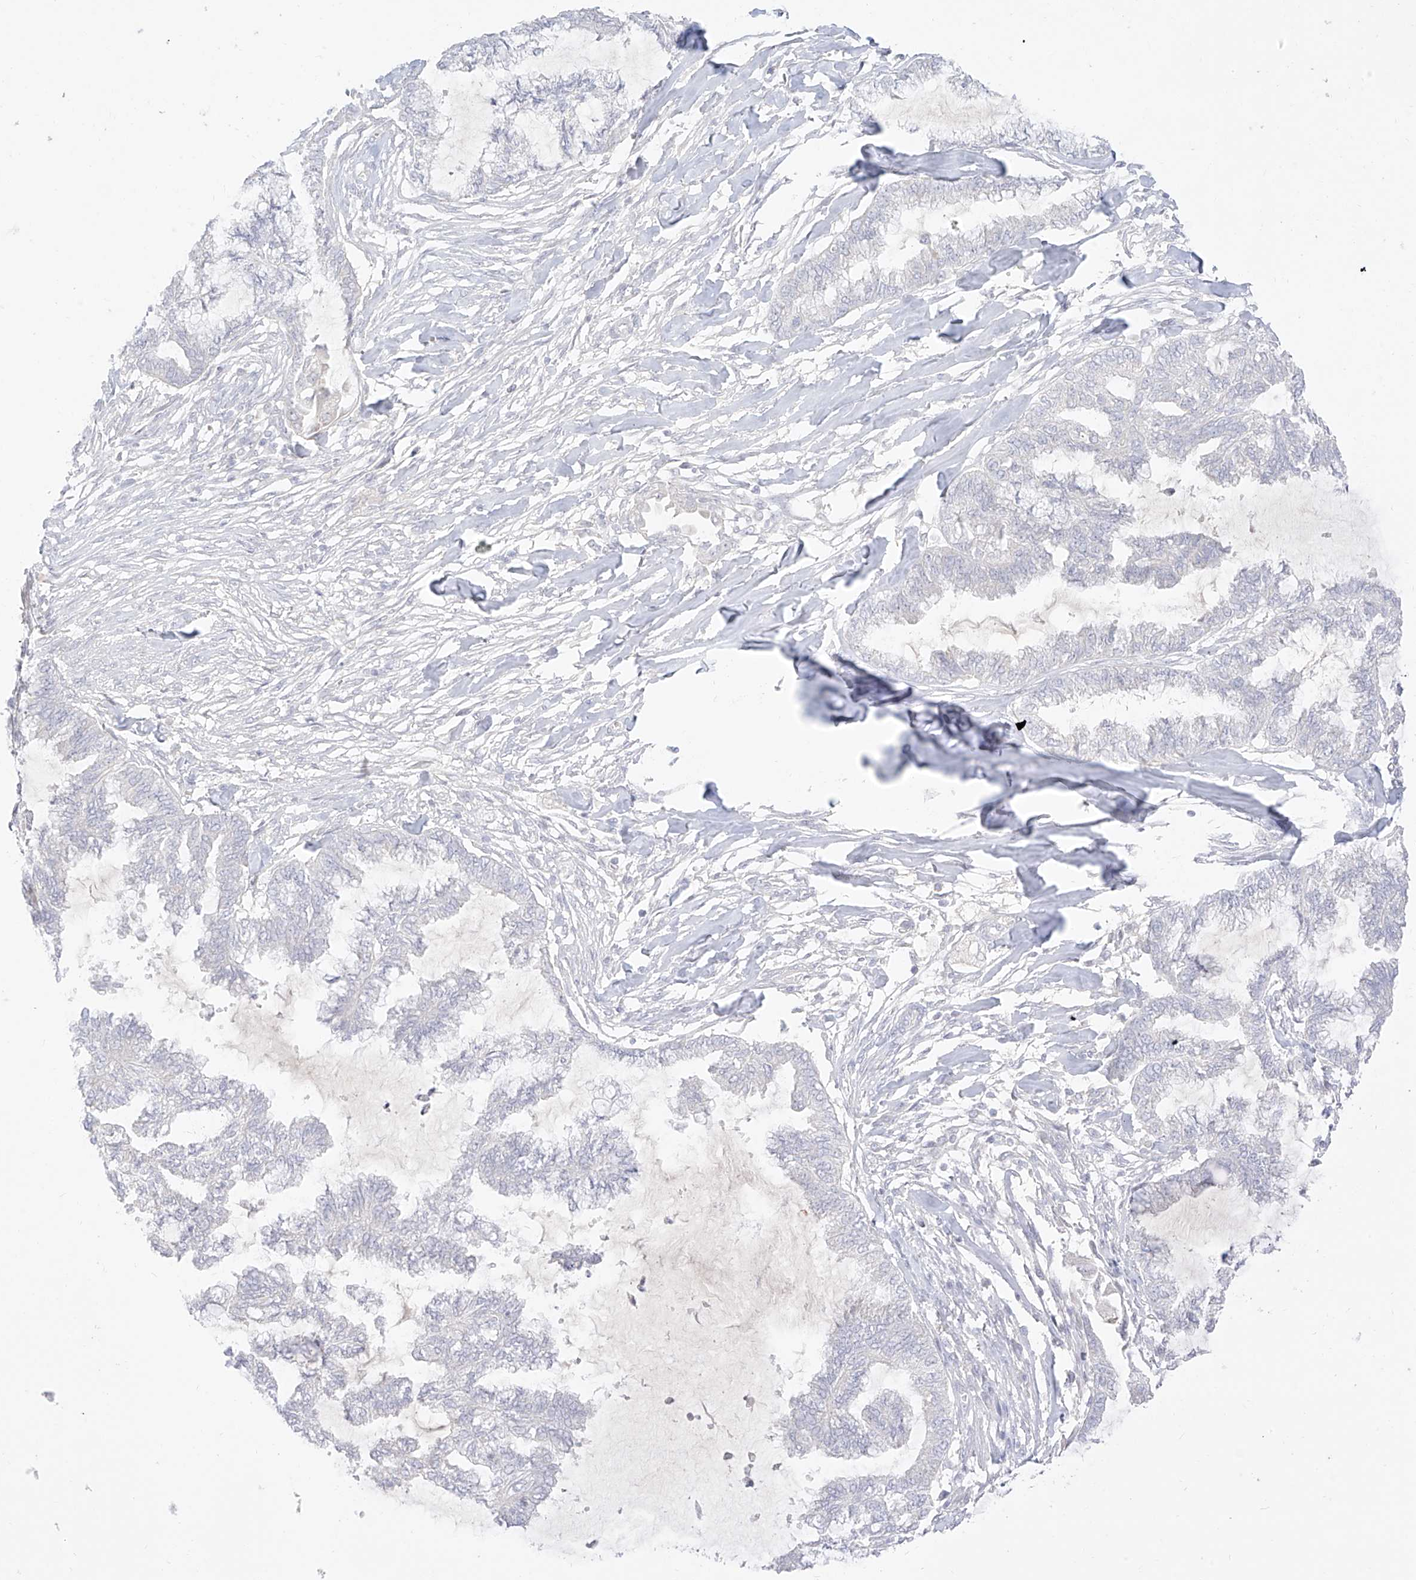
{"staining": {"intensity": "negative", "quantity": "none", "location": "none"}, "tissue": "endometrial cancer", "cell_type": "Tumor cells", "image_type": "cancer", "snomed": [{"axis": "morphology", "description": "Adenocarcinoma, NOS"}, {"axis": "topography", "description": "Endometrium"}], "caption": "Immunohistochemical staining of human endometrial adenocarcinoma demonstrates no significant expression in tumor cells. (DAB immunohistochemistry (IHC) visualized using brightfield microscopy, high magnification).", "gene": "ARHGEF40", "patient": {"sex": "female", "age": 86}}